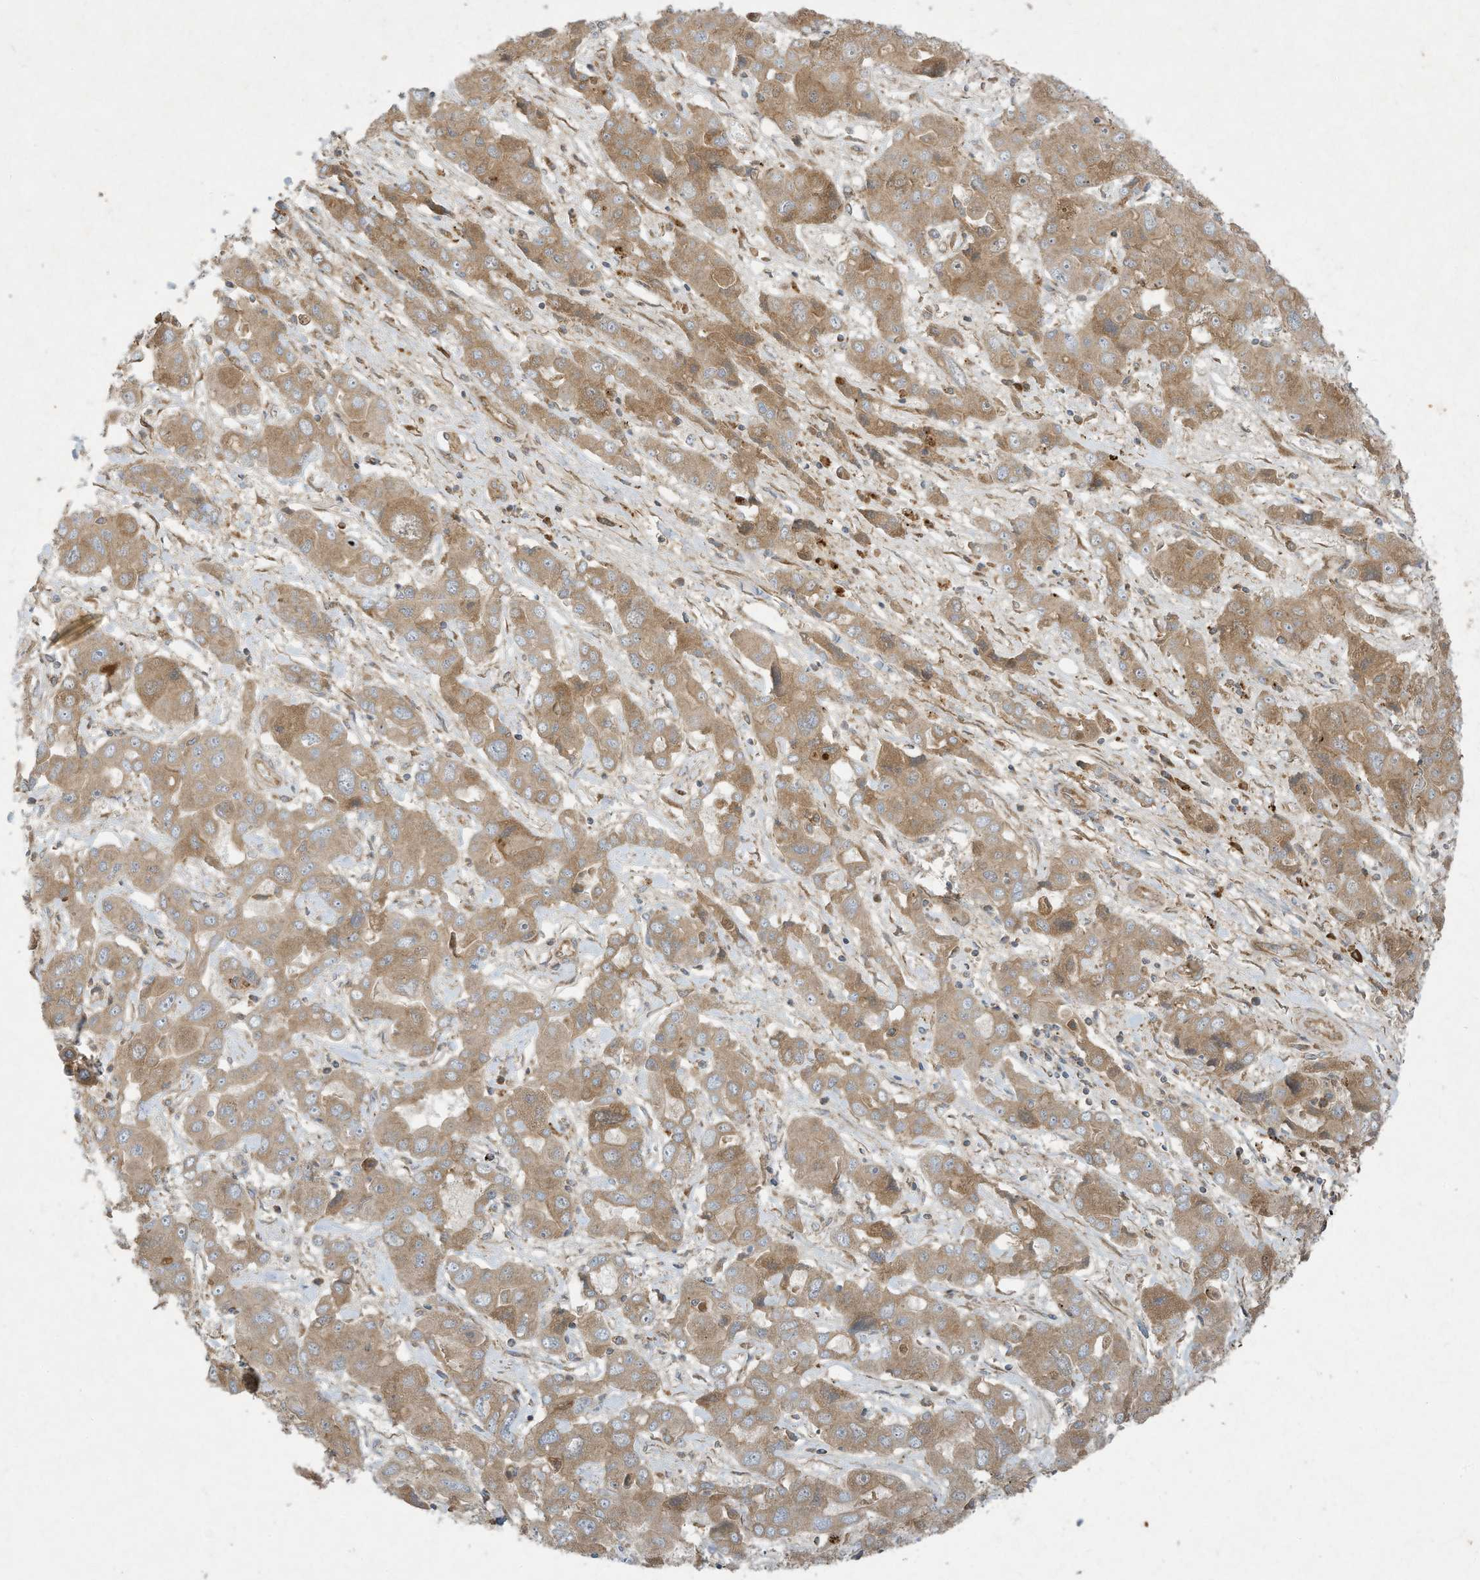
{"staining": {"intensity": "moderate", "quantity": ">75%", "location": "cytoplasmic/membranous"}, "tissue": "liver cancer", "cell_type": "Tumor cells", "image_type": "cancer", "snomed": [{"axis": "morphology", "description": "Cholangiocarcinoma"}, {"axis": "topography", "description": "Liver"}], "caption": "IHC image of liver cholangiocarcinoma stained for a protein (brown), which displays medium levels of moderate cytoplasmic/membranous positivity in about >75% of tumor cells.", "gene": "SYNJ2", "patient": {"sex": "male", "age": 67}}